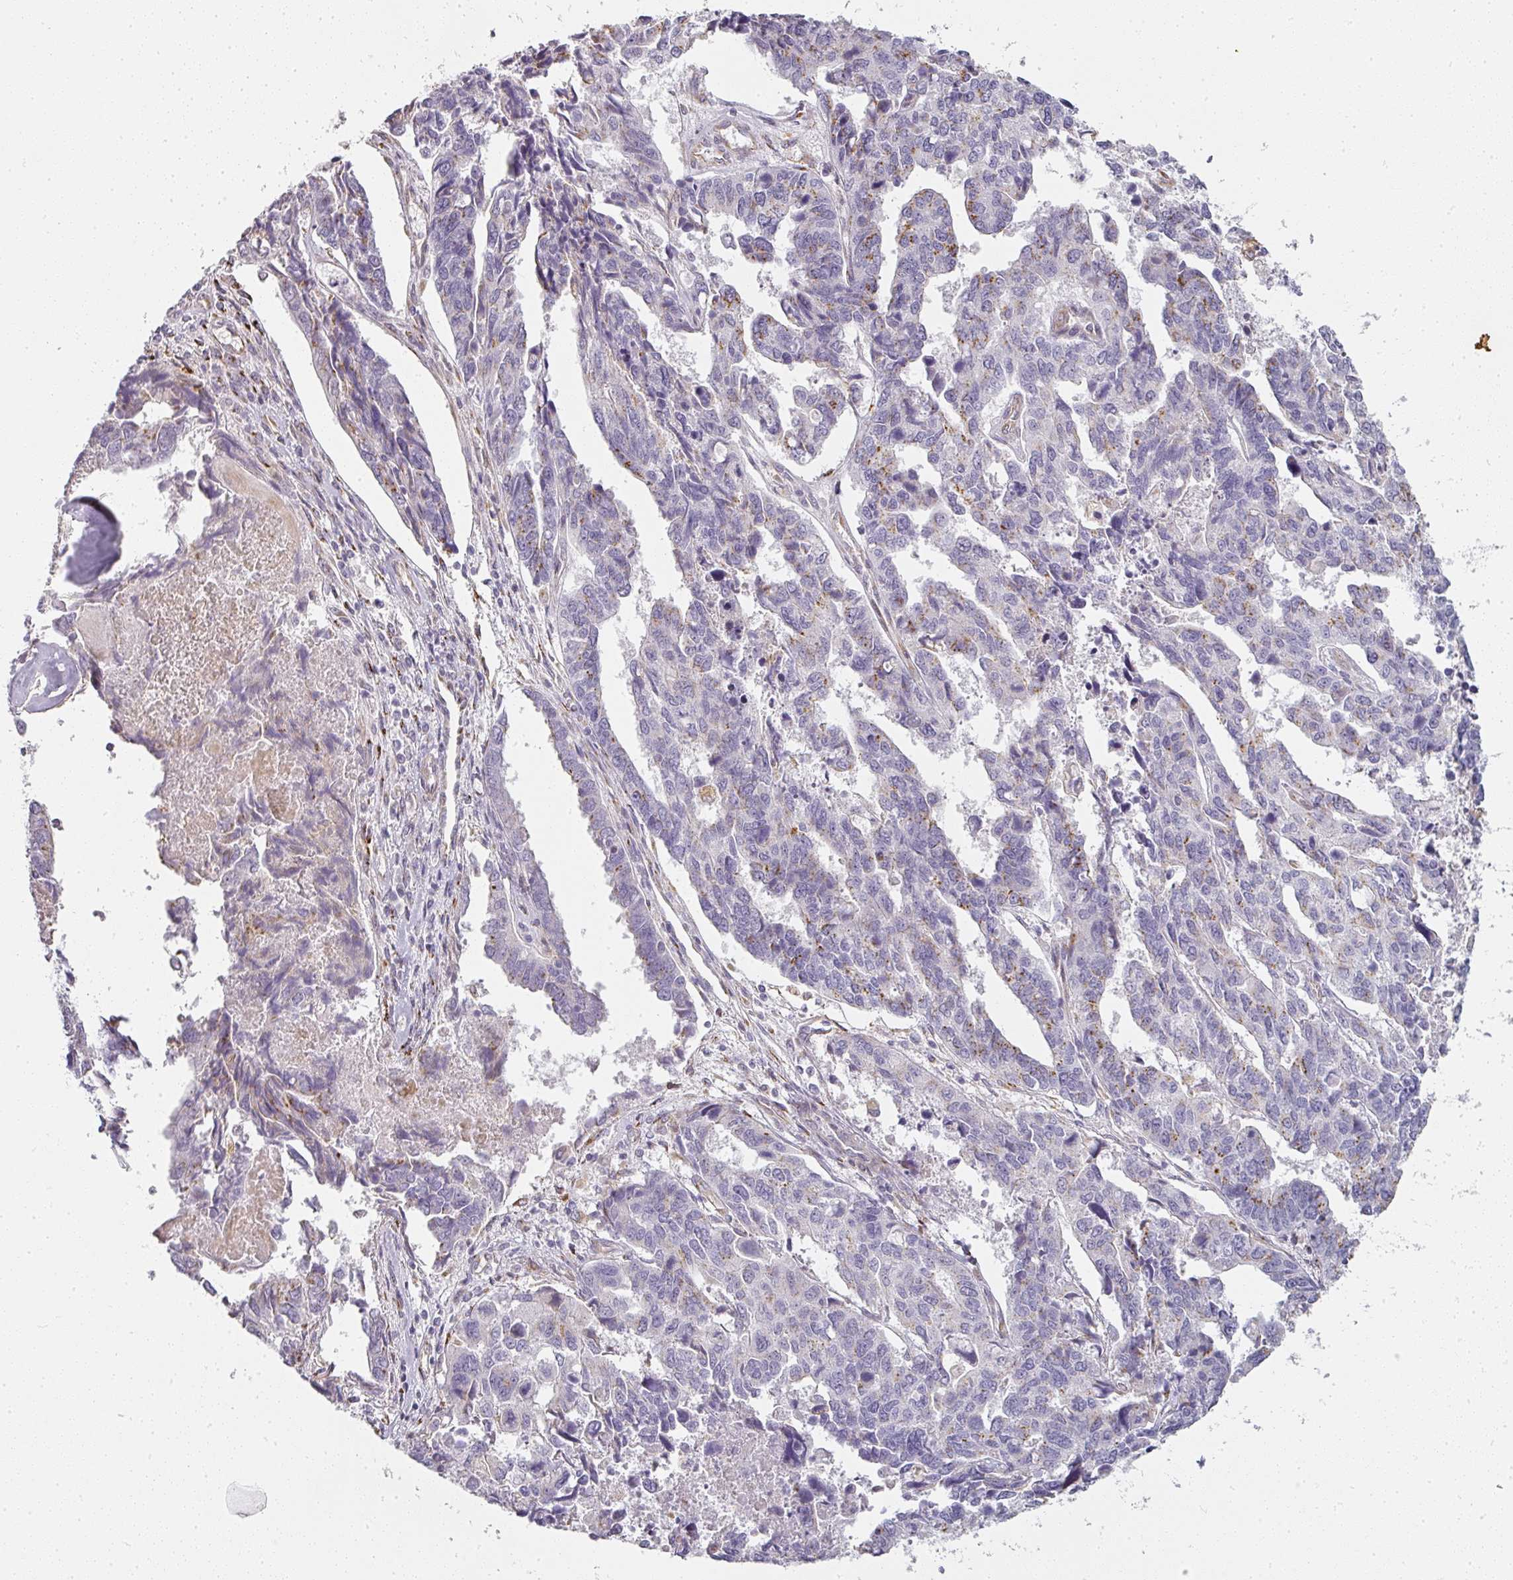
{"staining": {"intensity": "weak", "quantity": "<25%", "location": "cytoplasmic/membranous"}, "tissue": "endometrial cancer", "cell_type": "Tumor cells", "image_type": "cancer", "snomed": [{"axis": "morphology", "description": "Adenocarcinoma, NOS"}, {"axis": "topography", "description": "Endometrium"}], "caption": "A high-resolution micrograph shows immunohistochemistry staining of endometrial cancer, which shows no significant expression in tumor cells.", "gene": "ATP8B2", "patient": {"sex": "female", "age": 73}}